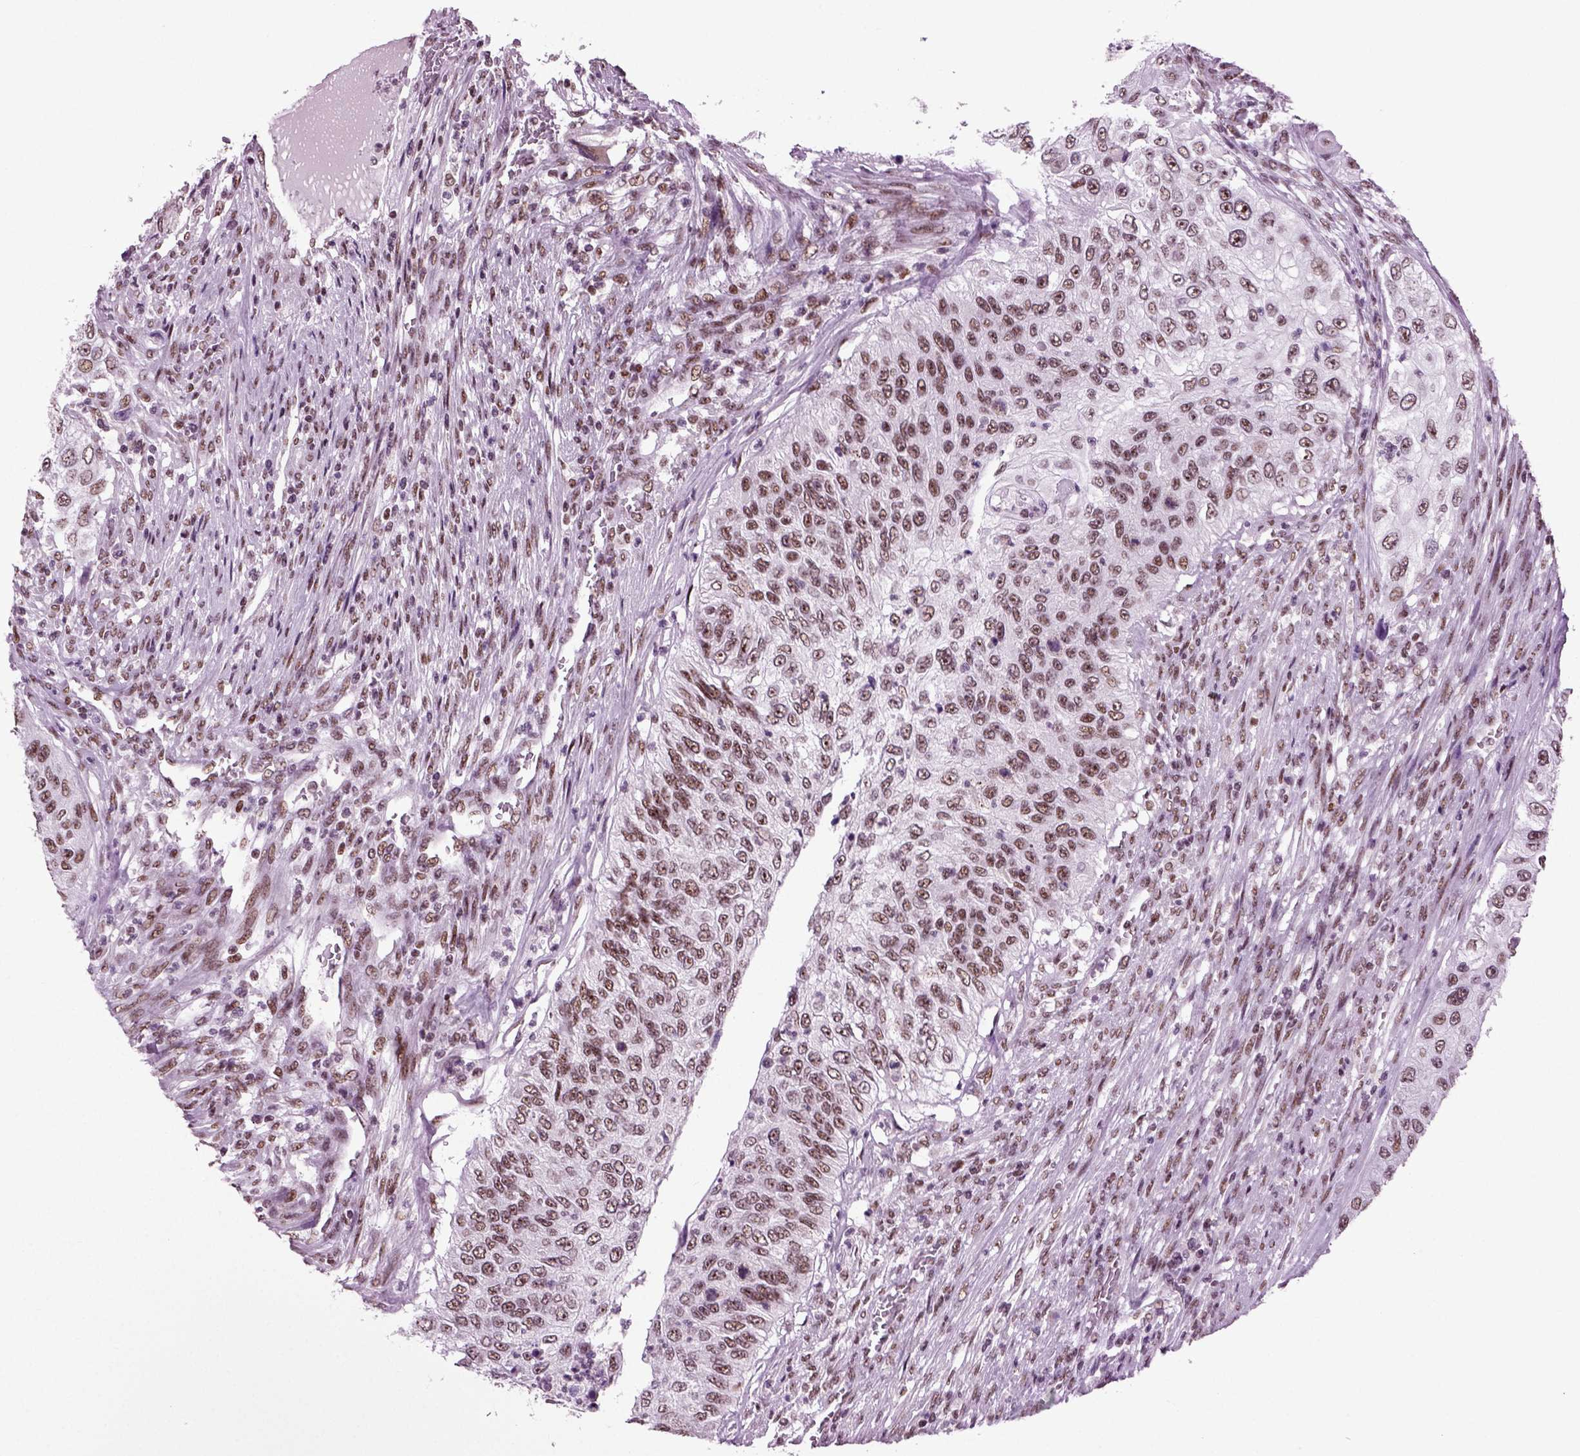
{"staining": {"intensity": "weak", "quantity": ">75%", "location": "nuclear"}, "tissue": "urothelial cancer", "cell_type": "Tumor cells", "image_type": "cancer", "snomed": [{"axis": "morphology", "description": "Urothelial carcinoma, High grade"}, {"axis": "topography", "description": "Urinary bladder"}], "caption": "High-magnification brightfield microscopy of urothelial carcinoma (high-grade) stained with DAB (brown) and counterstained with hematoxylin (blue). tumor cells exhibit weak nuclear expression is present in about>75% of cells. The protein is stained brown, and the nuclei are stained in blue (DAB (3,3'-diaminobenzidine) IHC with brightfield microscopy, high magnification).", "gene": "RCOR3", "patient": {"sex": "female", "age": 60}}